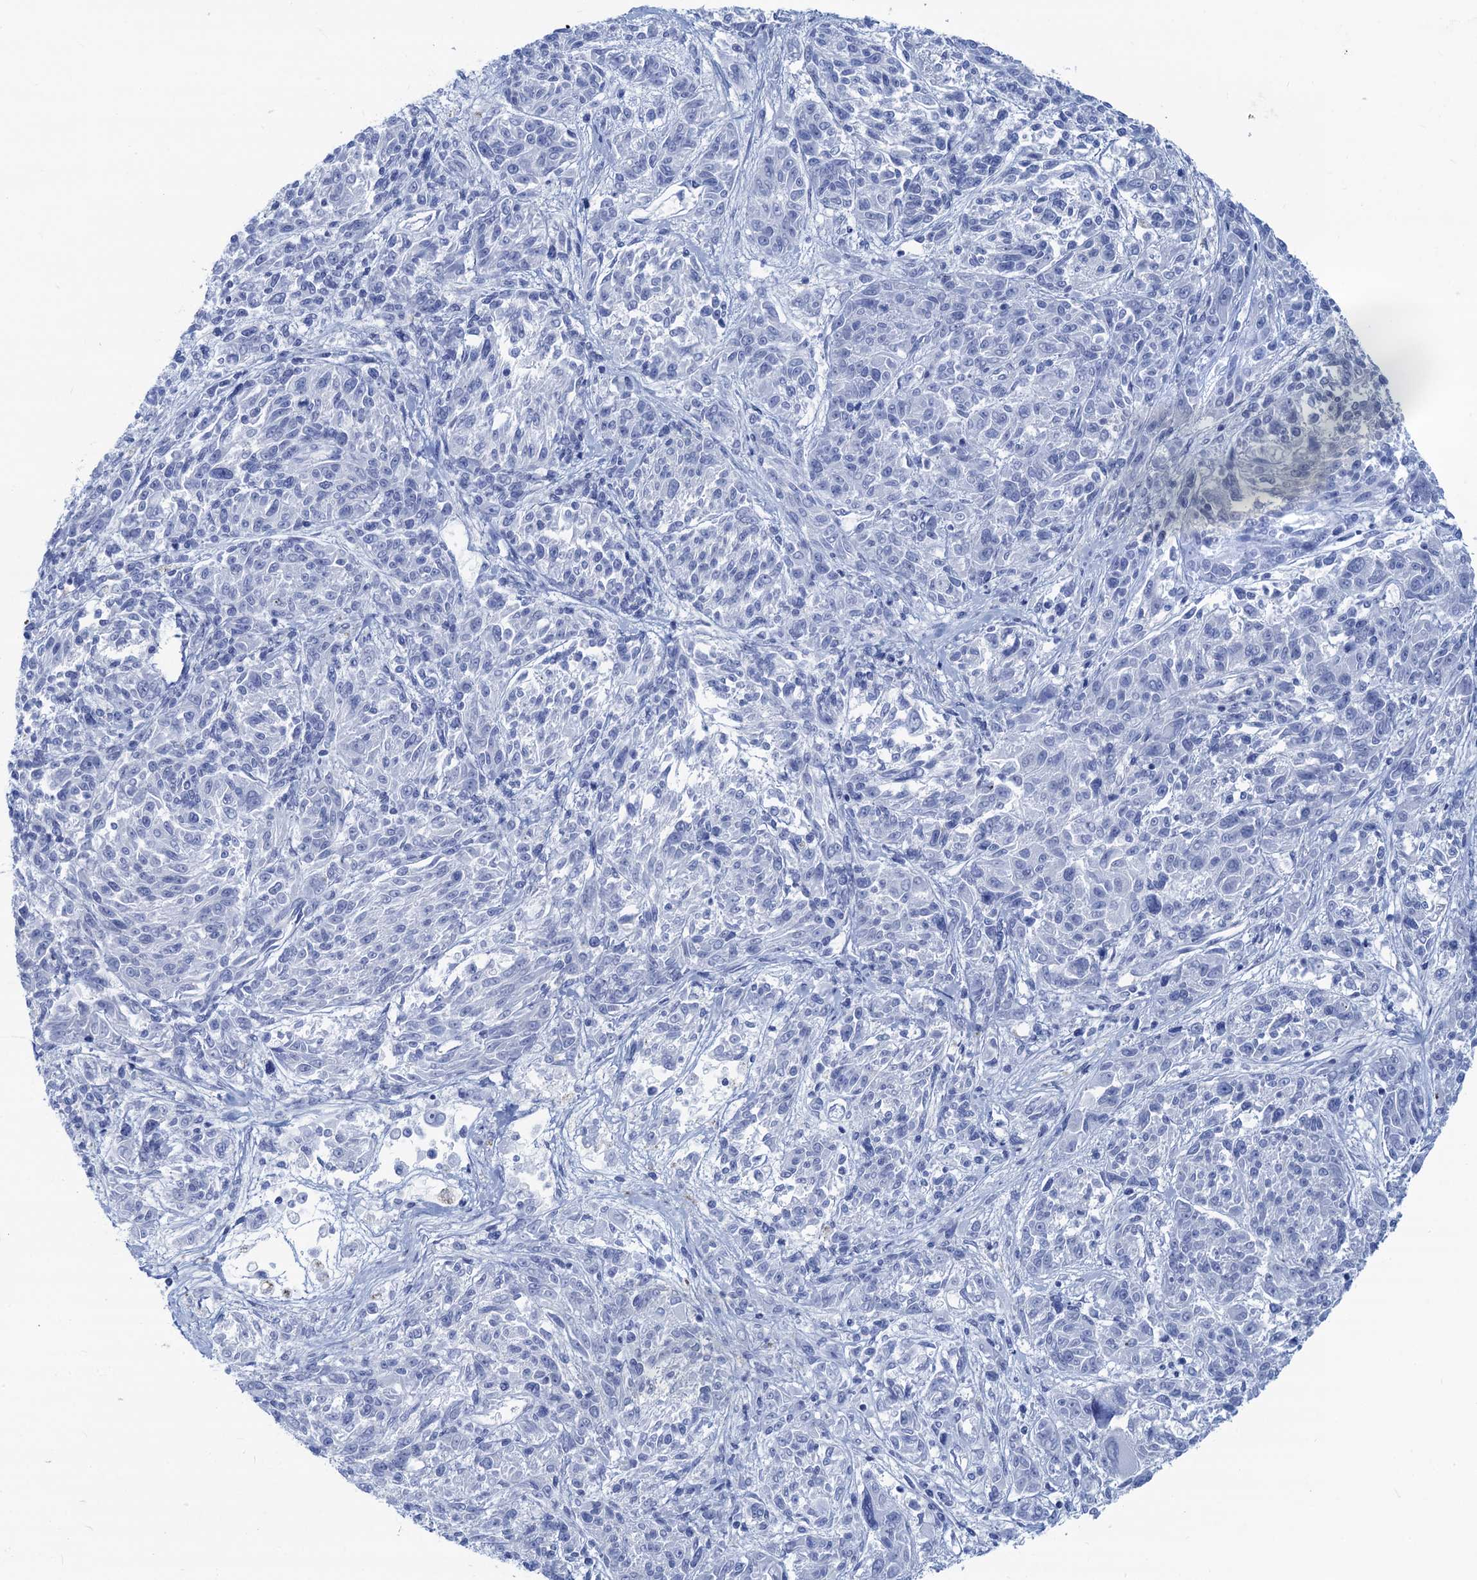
{"staining": {"intensity": "negative", "quantity": "none", "location": "none"}, "tissue": "melanoma", "cell_type": "Tumor cells", "image_type": "cancer", "snomed": [{"axis": "morphology", "description": "Malignant melanoma, NOS"}, {"axis": "topography", "description": "Skin"}], "caption": "Immunohistochemistry (IHC) image of neoplastic tissue: human melanoma stained with DAB (3,3'-diaminobenzidine) exhibits no significant protein positivity in tumor cells.", "gene": "CABYR", "patient": {"sex": "male", "age": 53}}